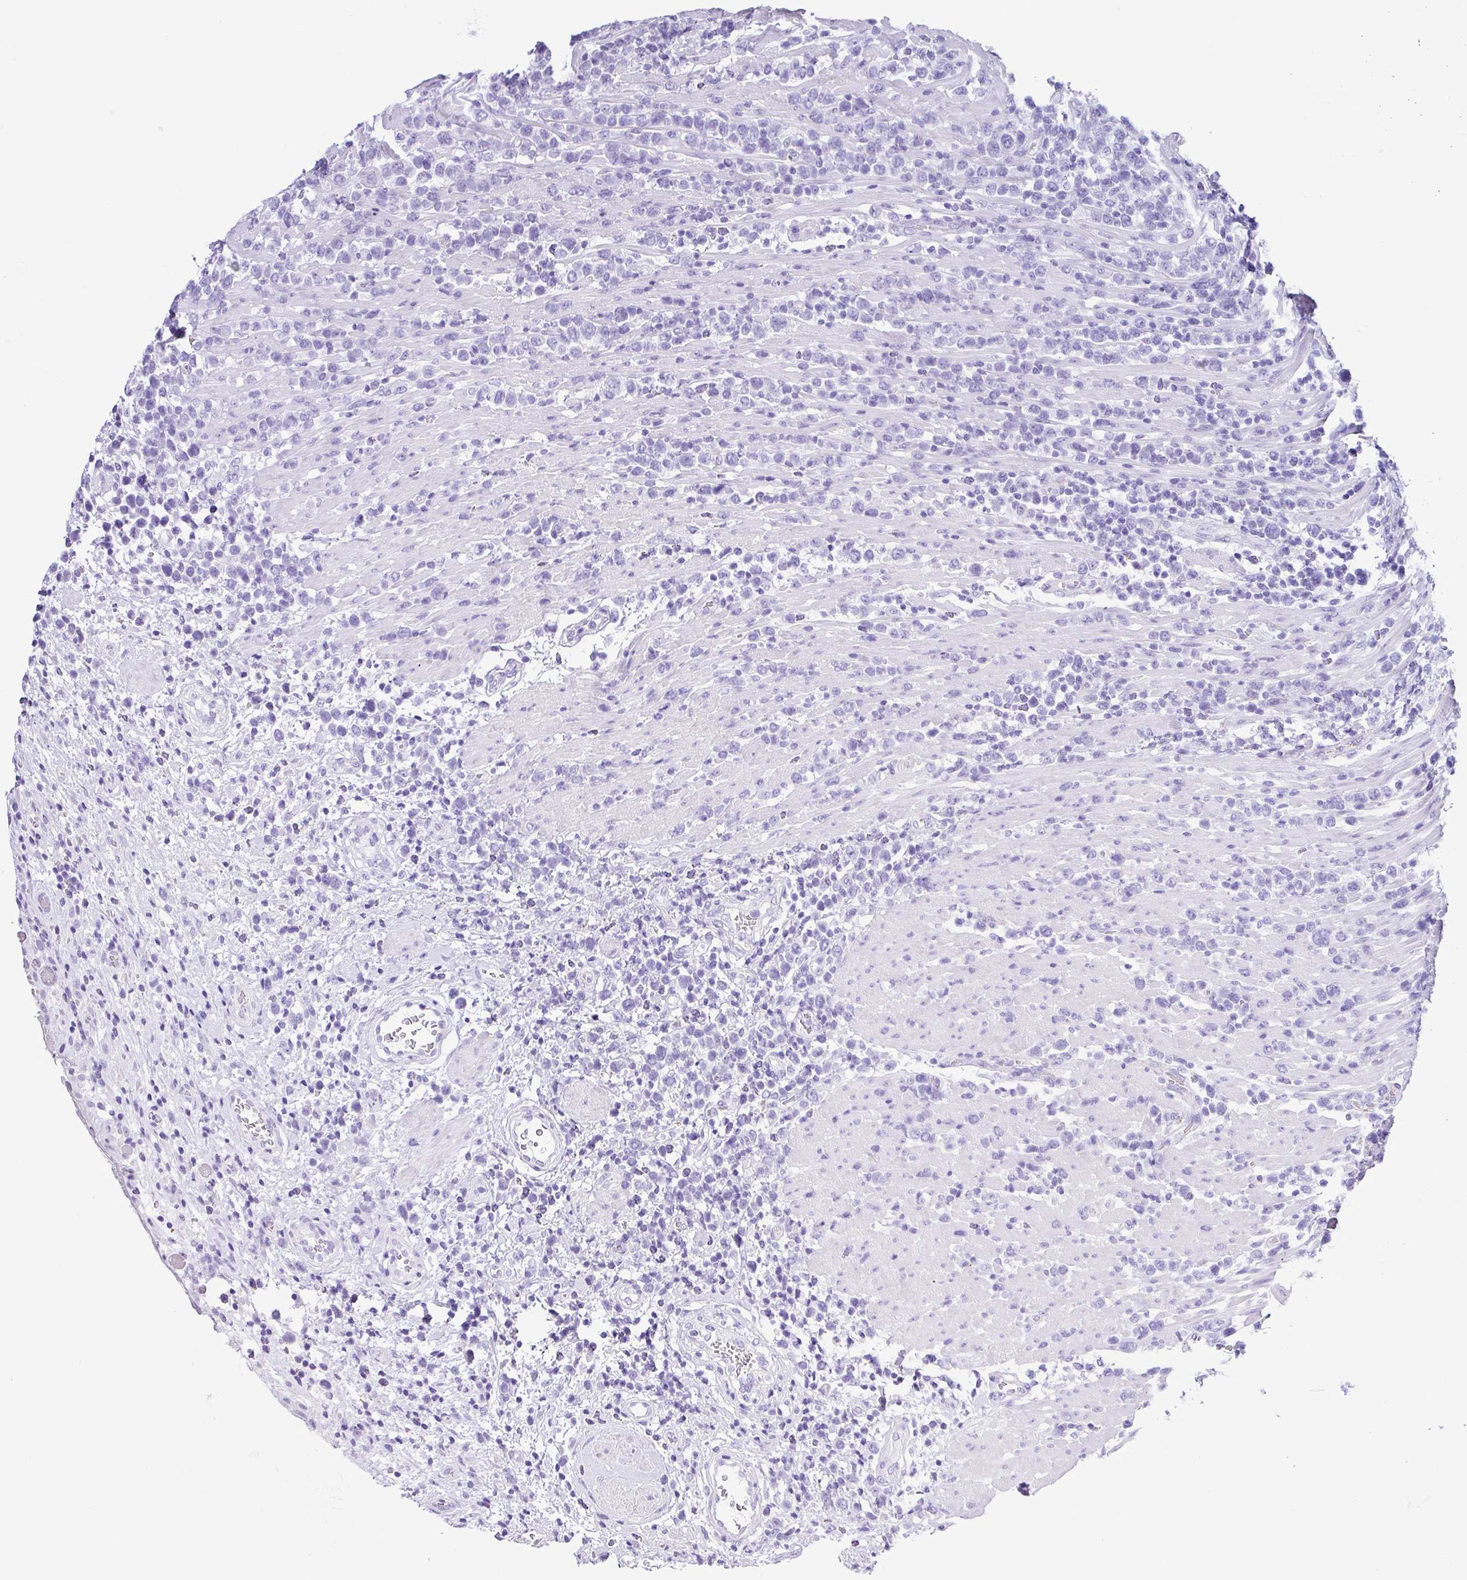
{"staining": {"intensity": "negative", "quantity": "none", "location": "none"}, "tissue": "lymphoma", "cell_type": "Tumor cells", "image_type": "cancer", "snomed": [{"axis": "morphology", "description": "Malignant lymphoma, non-Hodgkin's type, High grade"}, {"axis": "topography", "description": "Soft tissue"}], "caption": "High magnification brightfield microscopy of high-grade malignant lymphoma, non-Hodgkin's type stained with DAB (brown) and counterstained with hematoxylin (blue): tumor cells show no significant positivity.", "gene": "ZG16", "patient": {"sex": "female", "age": 56}}